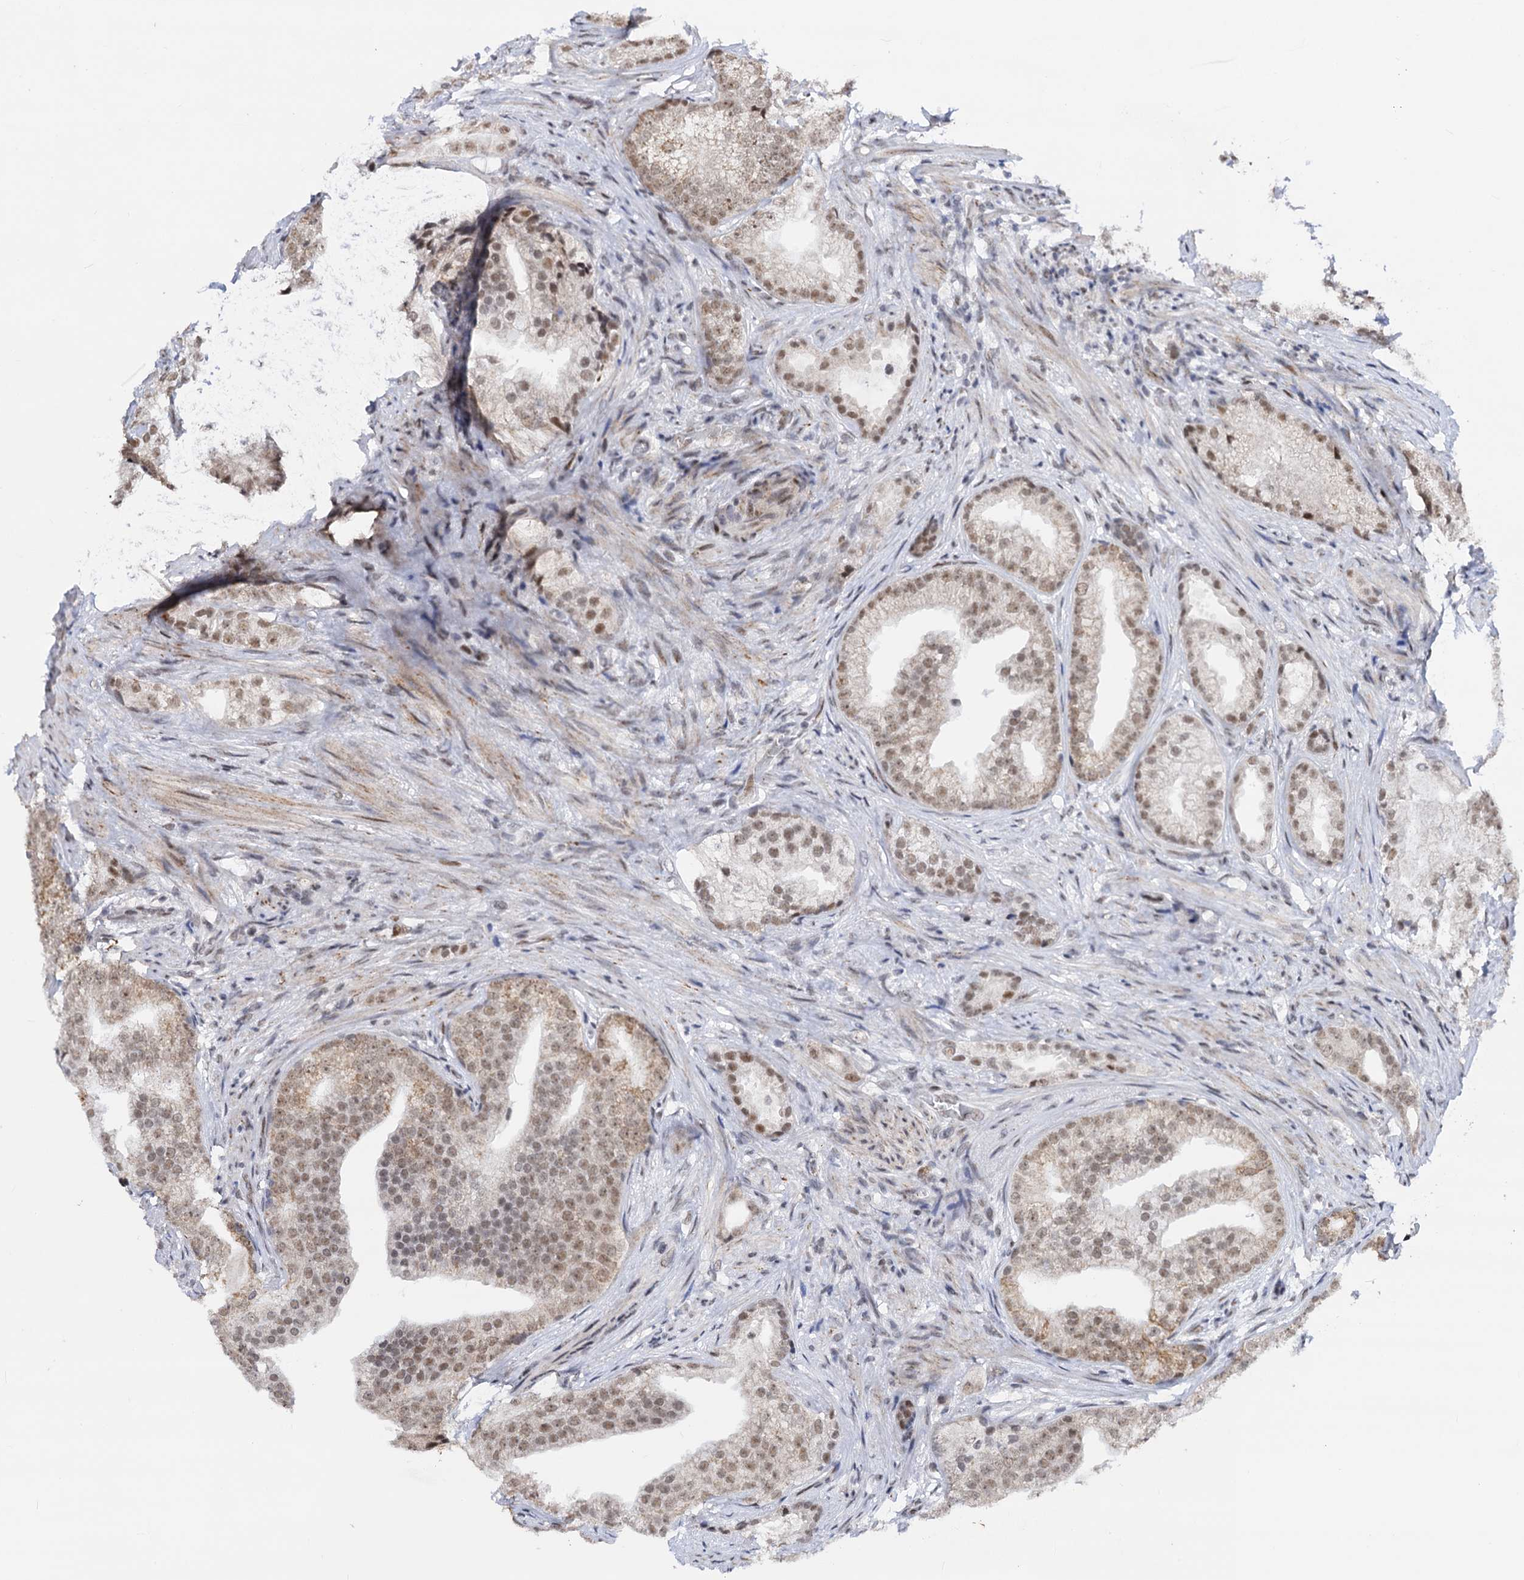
{"staining": {"intensity": "weak", "quantity": ">75%", "location": "nuclear"}, "tissue": "prostate cancer", "cell_type": "Tumor cells", "image_type": "cancer", "snomed": [{"axis": "morphology", "description": "Adenocarcinoma, Low grade"}, {"axis": "topography", "description": "Prostate"}], "caption": "Immunohistochemical staining of human low-grade adenocarcinoma (prostate) demonstrates low levels of weak nuclear protein positivity in approximately >75% of tumor cells.", "gene": "SFSWAP", "patient": {"sex": "male", "age": 71}}